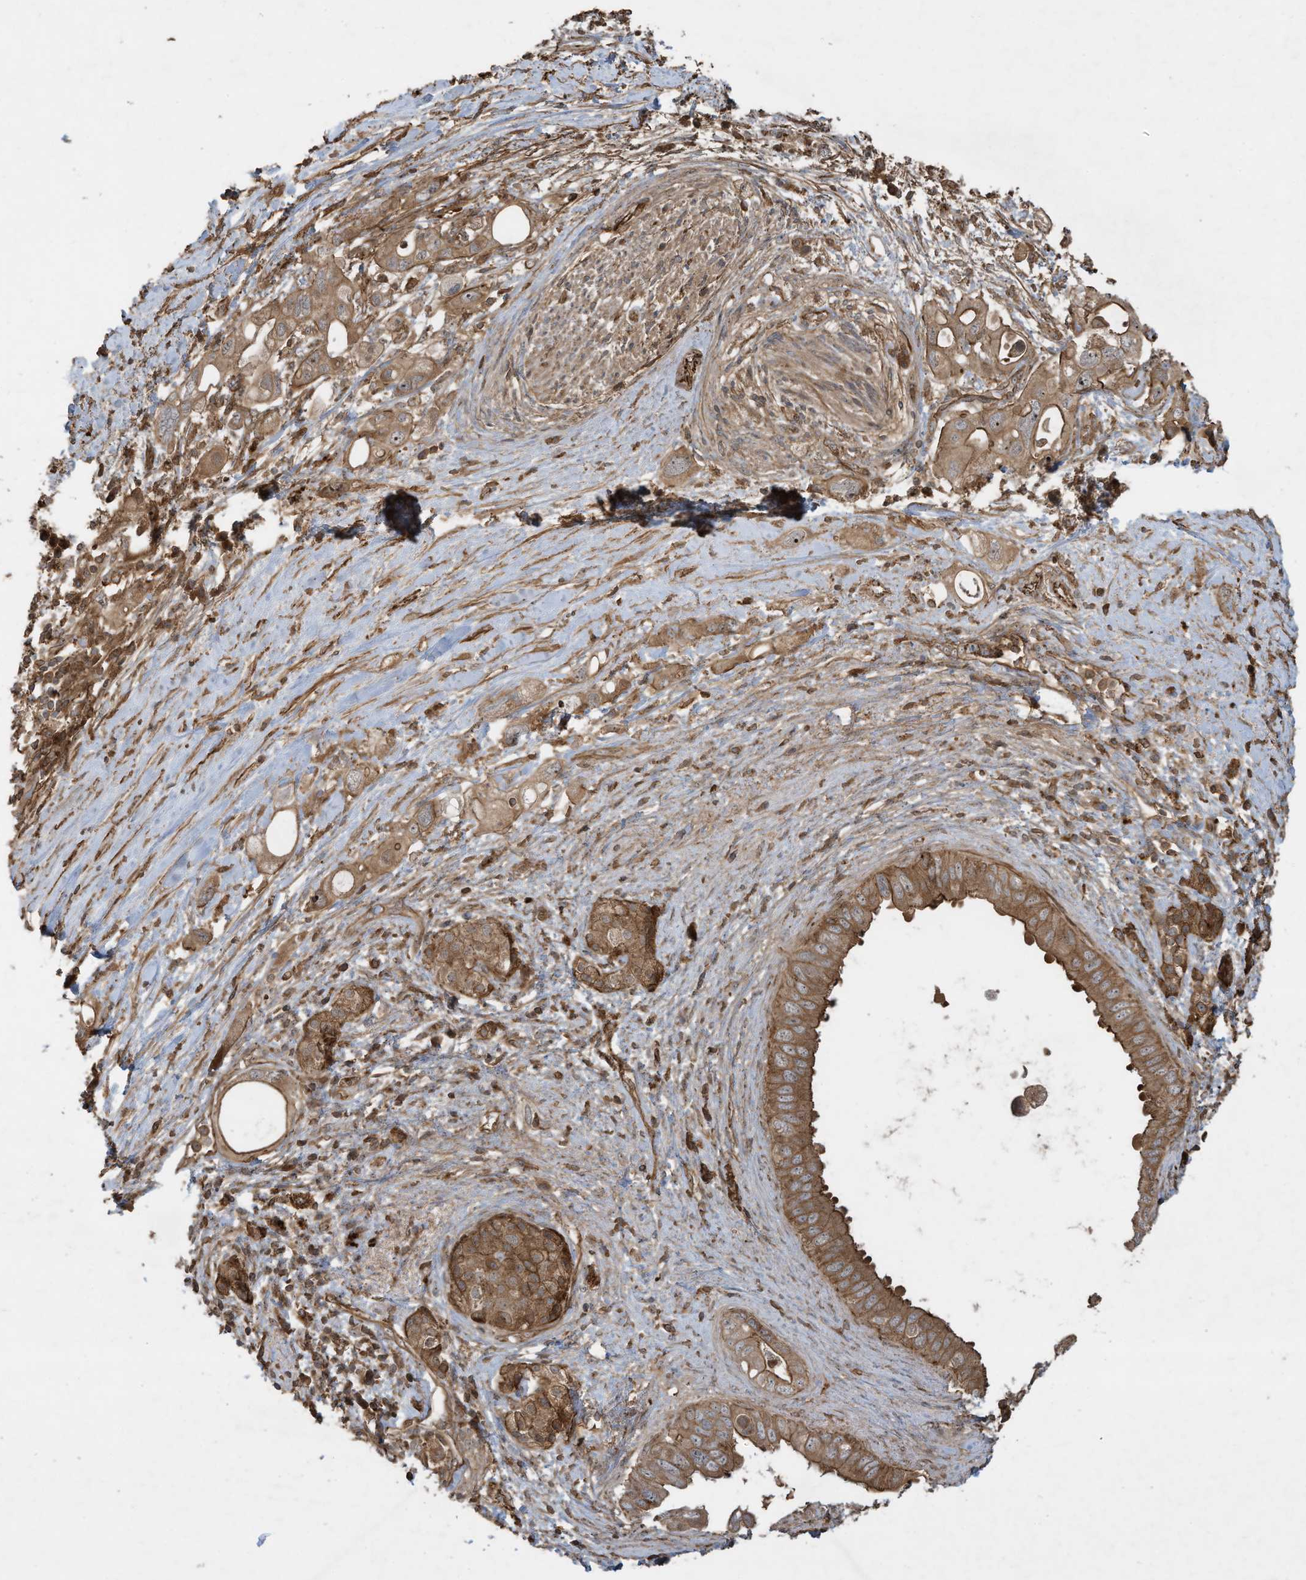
{"staining": {"intensity": "moderate", "quantity": ">75%", "location": "cytoplasmic/membranous"}, "tissue": "pancreatic cancer", "cell_type": "Tumor cells", "image_type": "cancer", "snomed": [{"axis": "morphology", "description": "Adenocarcinoma, NOS"}, {"axis": "topography", "description": "Pancreas"}], "caption": "Protein expression analysis of human adenocarcinoma (pancreatic) reveals moderate cytoplasmic/membranous staining in approximately >75% of tumor cells. (IHC, brightfield microscopy, high magnification).", "gene": "DDIT4", "patient": {"sex": "female", "age": 56}}